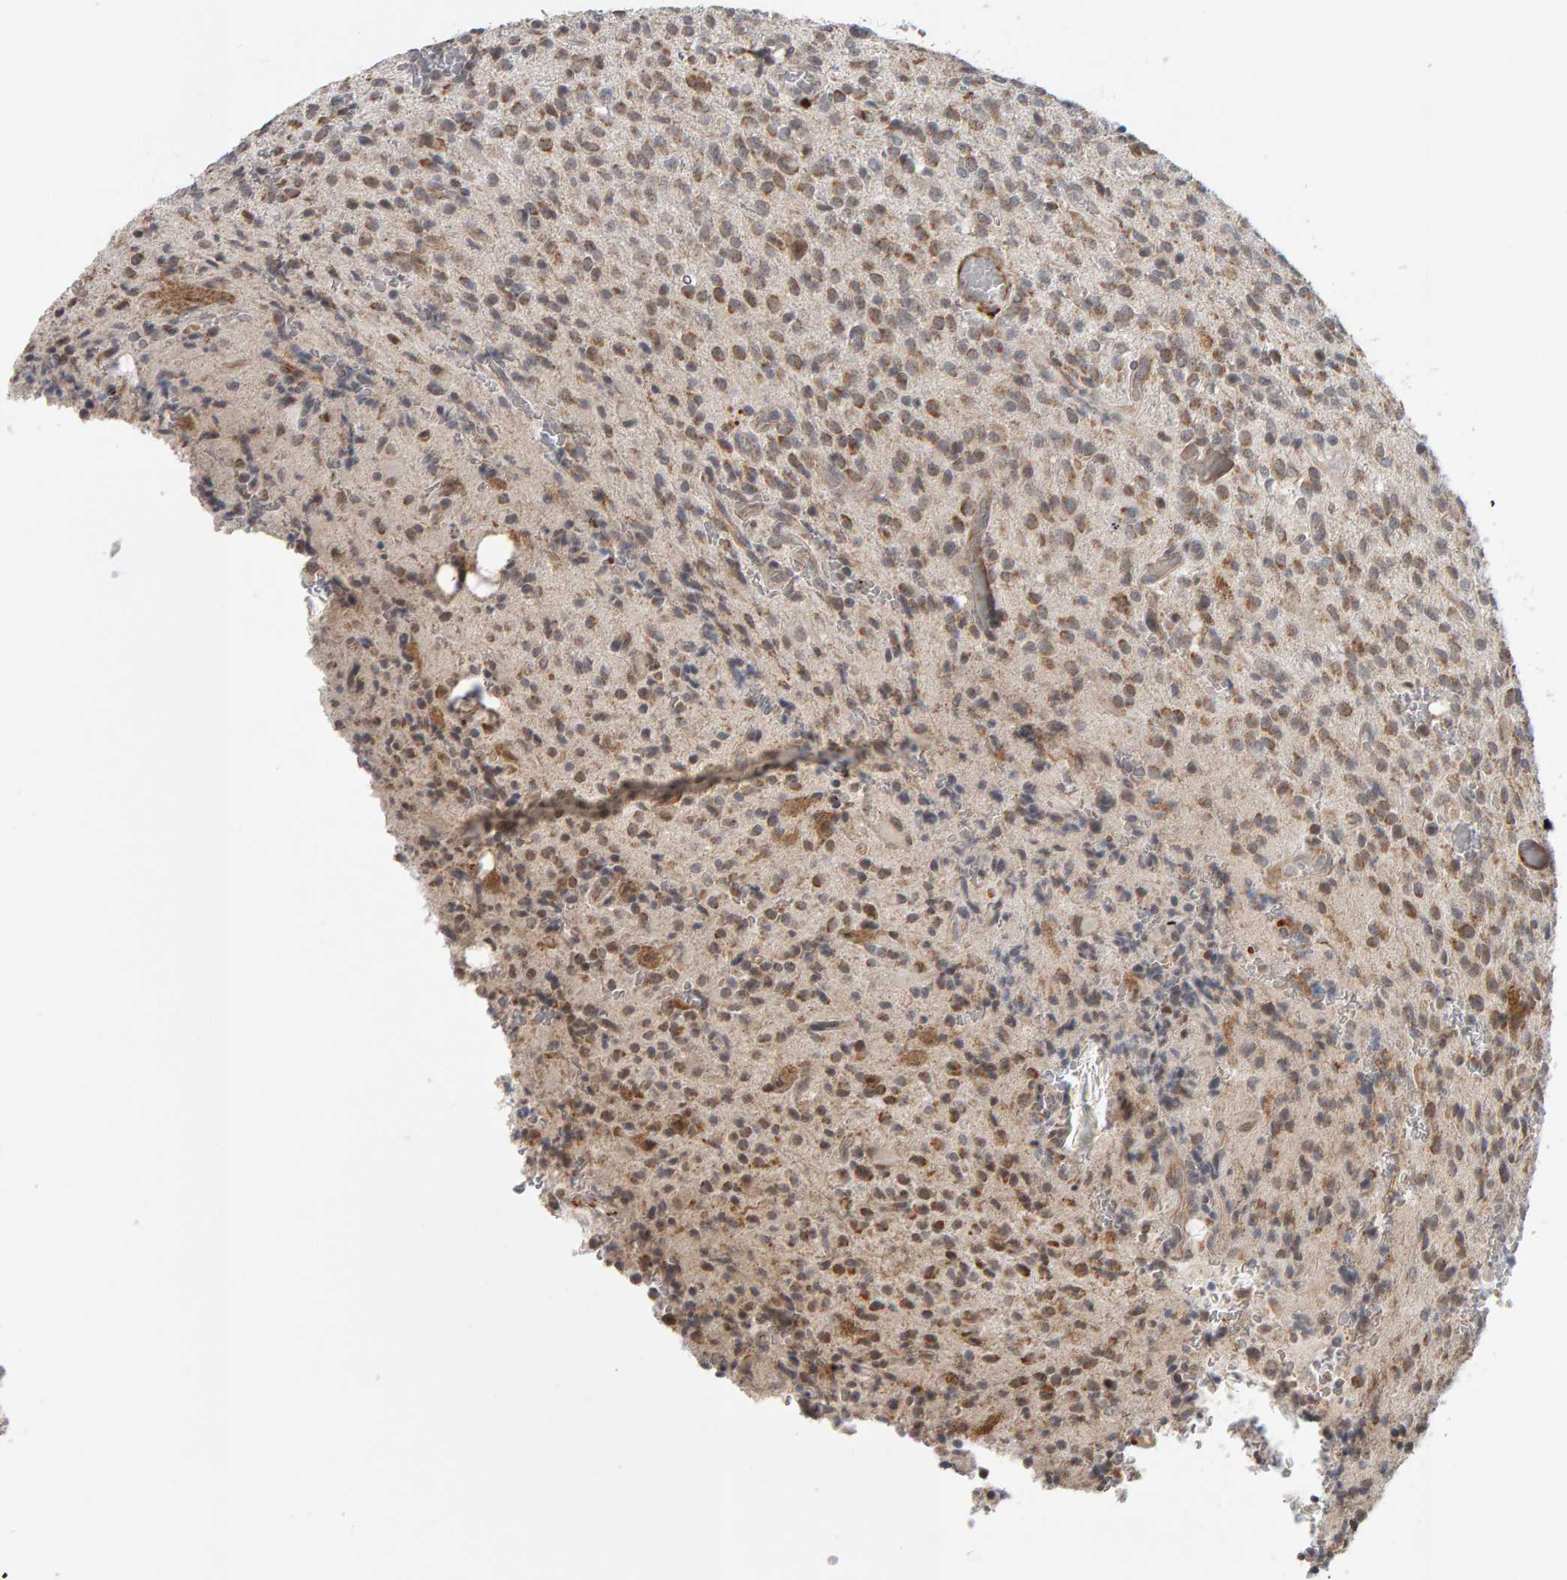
{"staining": {"intensity": "weak", "quantity": ">75%", "location": "cytoplasmic/membranous"}, "tissue": "glioma", "cell_type": "Tumor cells", "image_type": "cancer", "snomed": [{"axis": "morphology", "description": "Glioma, malignant, High grade"}, {"axis": "topography", "description": "Brain"}], "caption": "Protein analysis of glioma tissue exhibits weak cytoplasmic/membranous positivity in approximately >75% of tumor cells. (Stains: DAB (3,3'-diaminobenzidine) in brown, nuclei in blue, Microscopy: brightfield microscopy at high magnification).", "gene": "DAP3", "patient": {"sex": "male", "age": 34}}